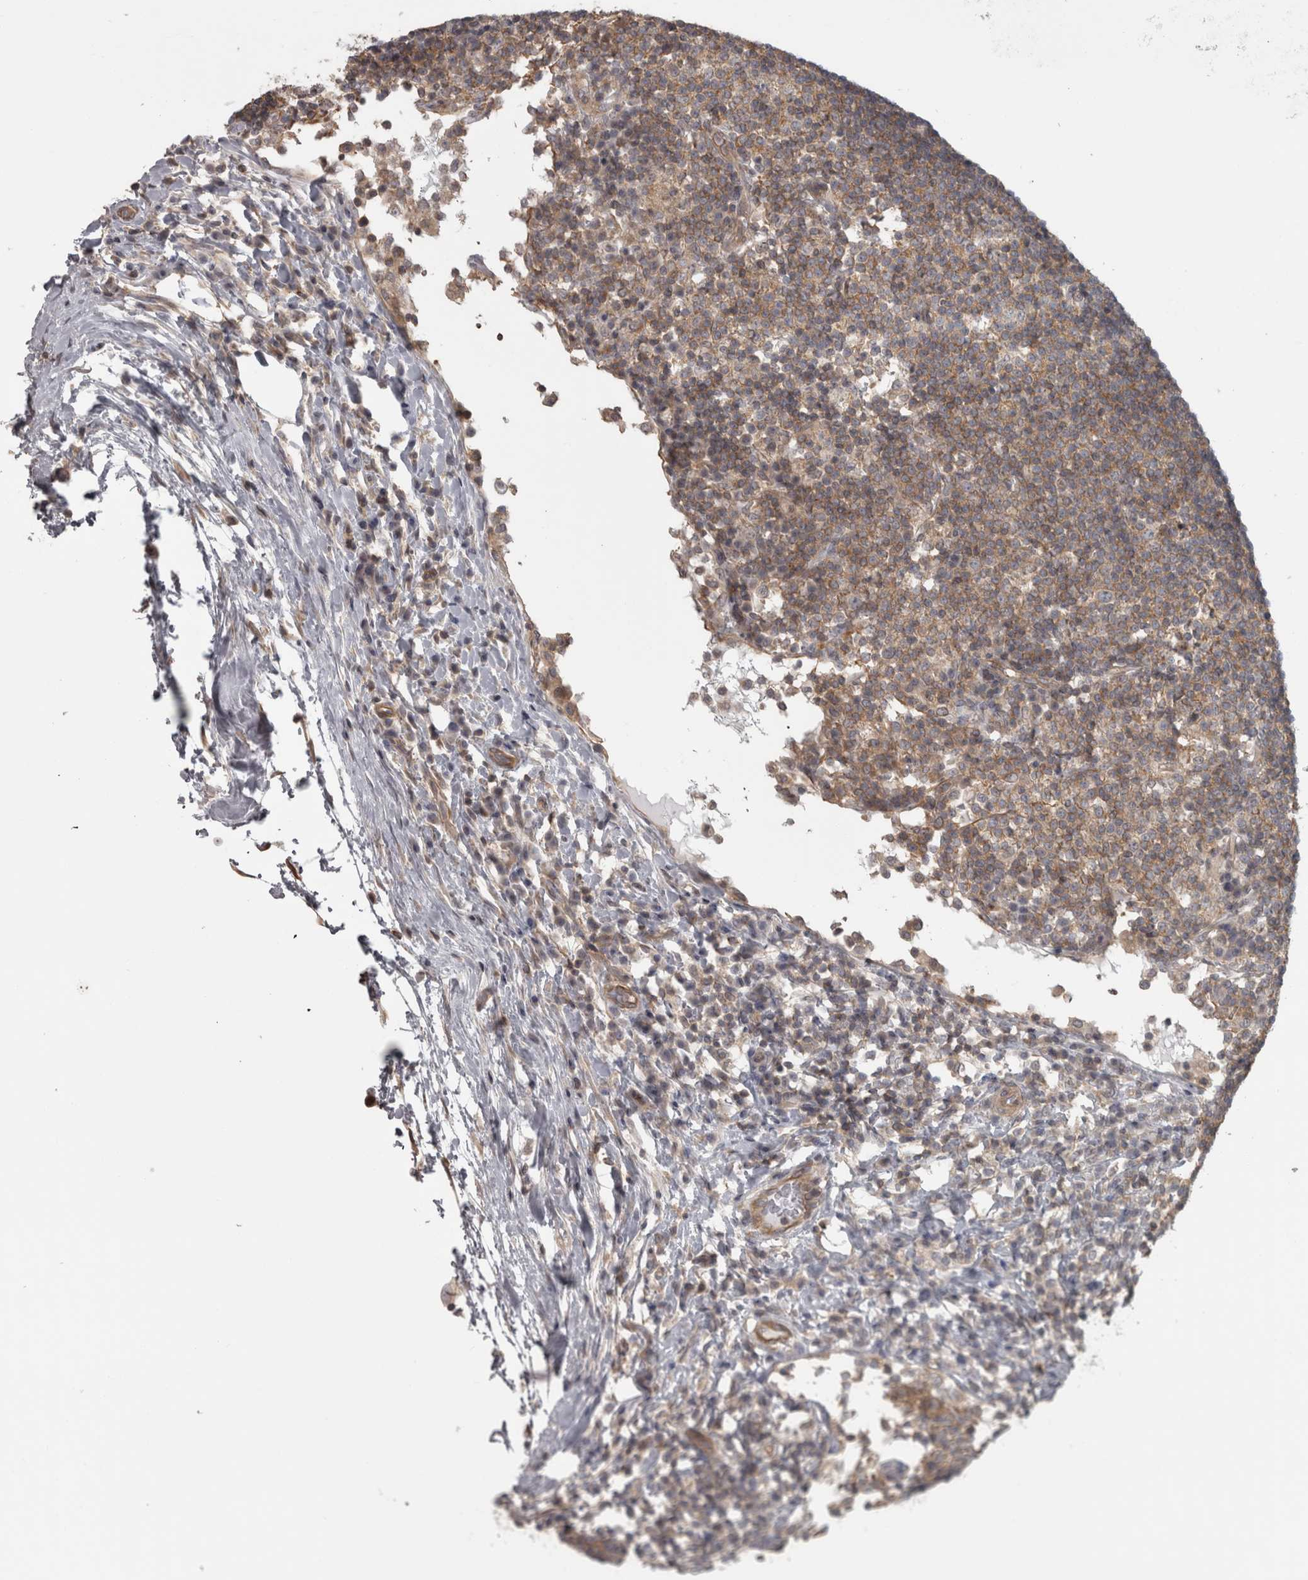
{"staining": {"intensity": "weak", "quantity": ">75%", "location": "cytoplasmic/membranous"}, "tissue": "lymph node", "cell_type": "Germinal center cells", "image_type": "normal", "snomed": [{"axis": "morphology", "description": "Normal tissue, NOS"}, {"axis": "topography", "description": "Lymph node"}], "caption": "Immunohistochemical staining of benign human lymph node exhibits weak cytoplasmic/membranous protein positivity in about >75% of germinal center cells. (Brightfield microscopy of DAB IHC at high magnification).", "gene": "PPP1R12B", "patient": {"sex": "female", "age": 53}}